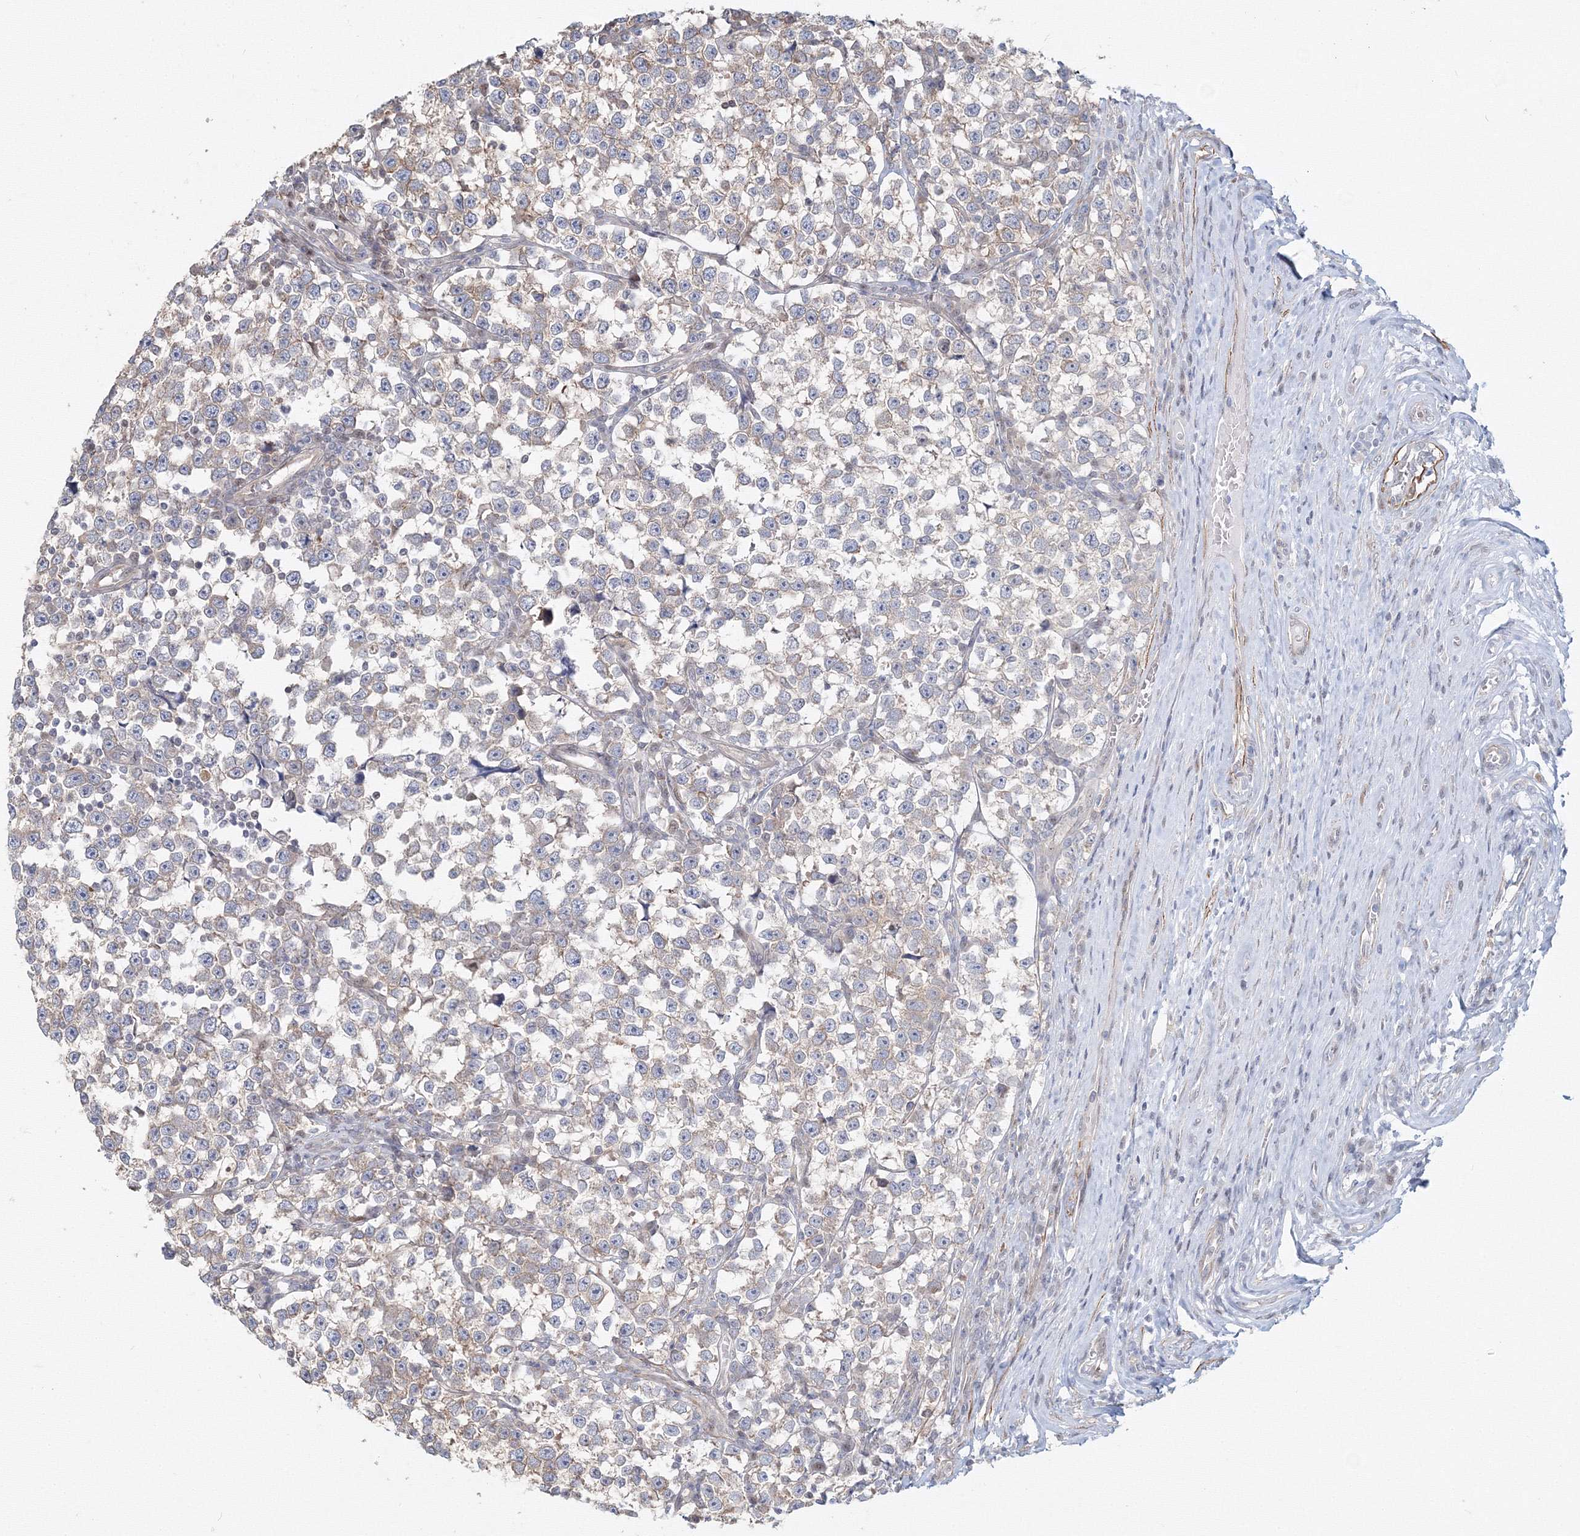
{"staining": {"intensity": "weak", "quantity": "<25%", "location": "cytoplasmic/membranous"}, "tissue": "testis cancer", "cell_type": "Tumor cells", "image_type": "cancer", "snomed": [{"axis": "morphology", "description": "Normal tissue, NOS"}, {"axis": "morphology", "description": "Seminoma, NOS"}, {"axis": "topography", "description": "Testis"}], "caption": "High power microscopy micrograph of an immunohistochemistry (IHC) histopathology image of testis seminoma, revealing no significant expression in tumor cells. (Brightfield microscopy of DAB (3,3'-diaminobenzidine) IHC at high magnification).", "gene": "ARHGAP21", "patient": {"sex": "male", "age": 43}}